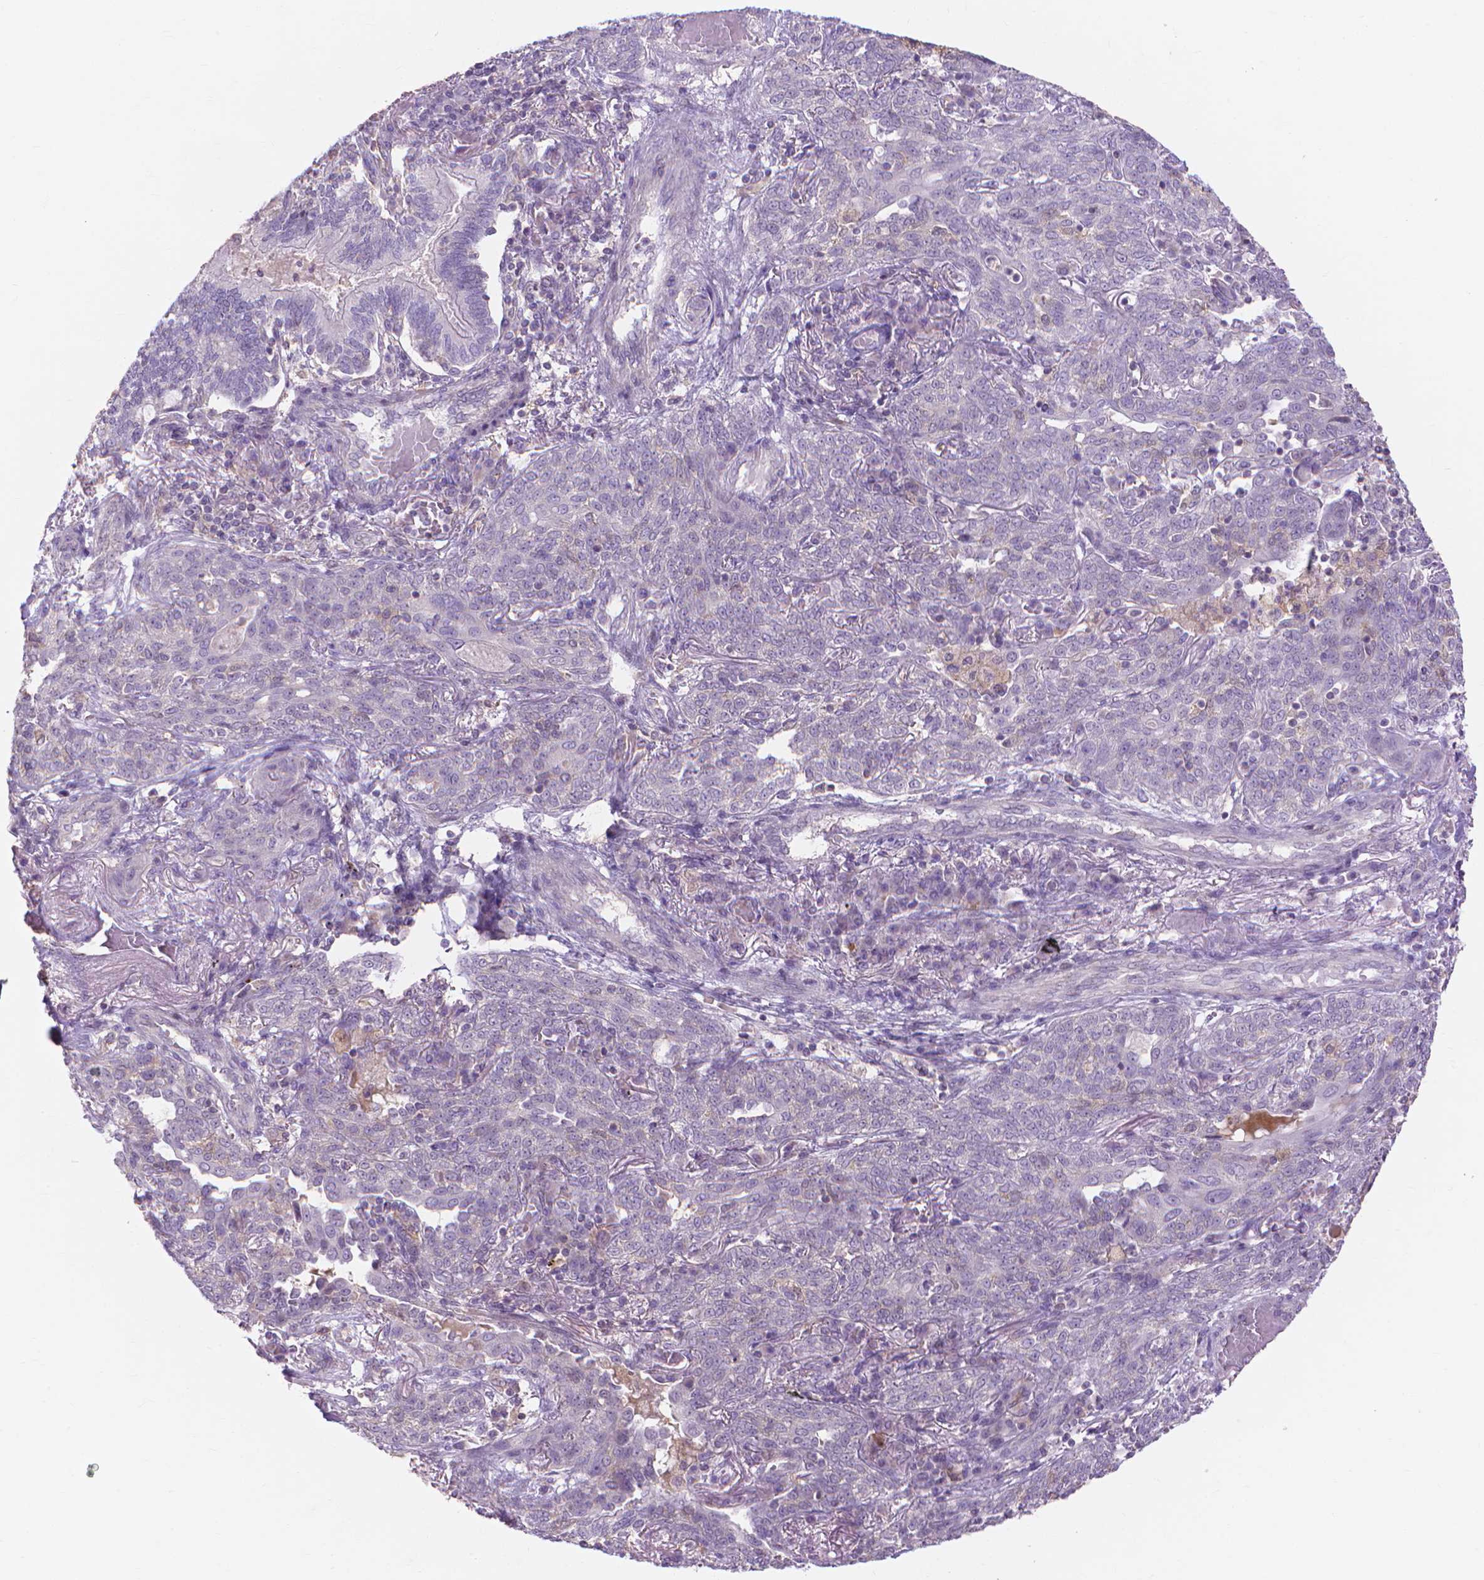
{"staining": {"intensity": "negative", "quantity": "none", "location": "none"}, "tissue": "lung cancer", "cell_type": "Tumor cells", "image_type": "cancer", "snomed": [{"axis": "morphology", "description": "Squamous cell carcinoma, NOS"}, {"axis": "topography", "description": "Lung"}], "caption": "Tumor cells show no significant protein expression in squamous cell carcinoma (lung).", "gene": "PRDM13", "patient": {"sex": "female", "age": 70}}